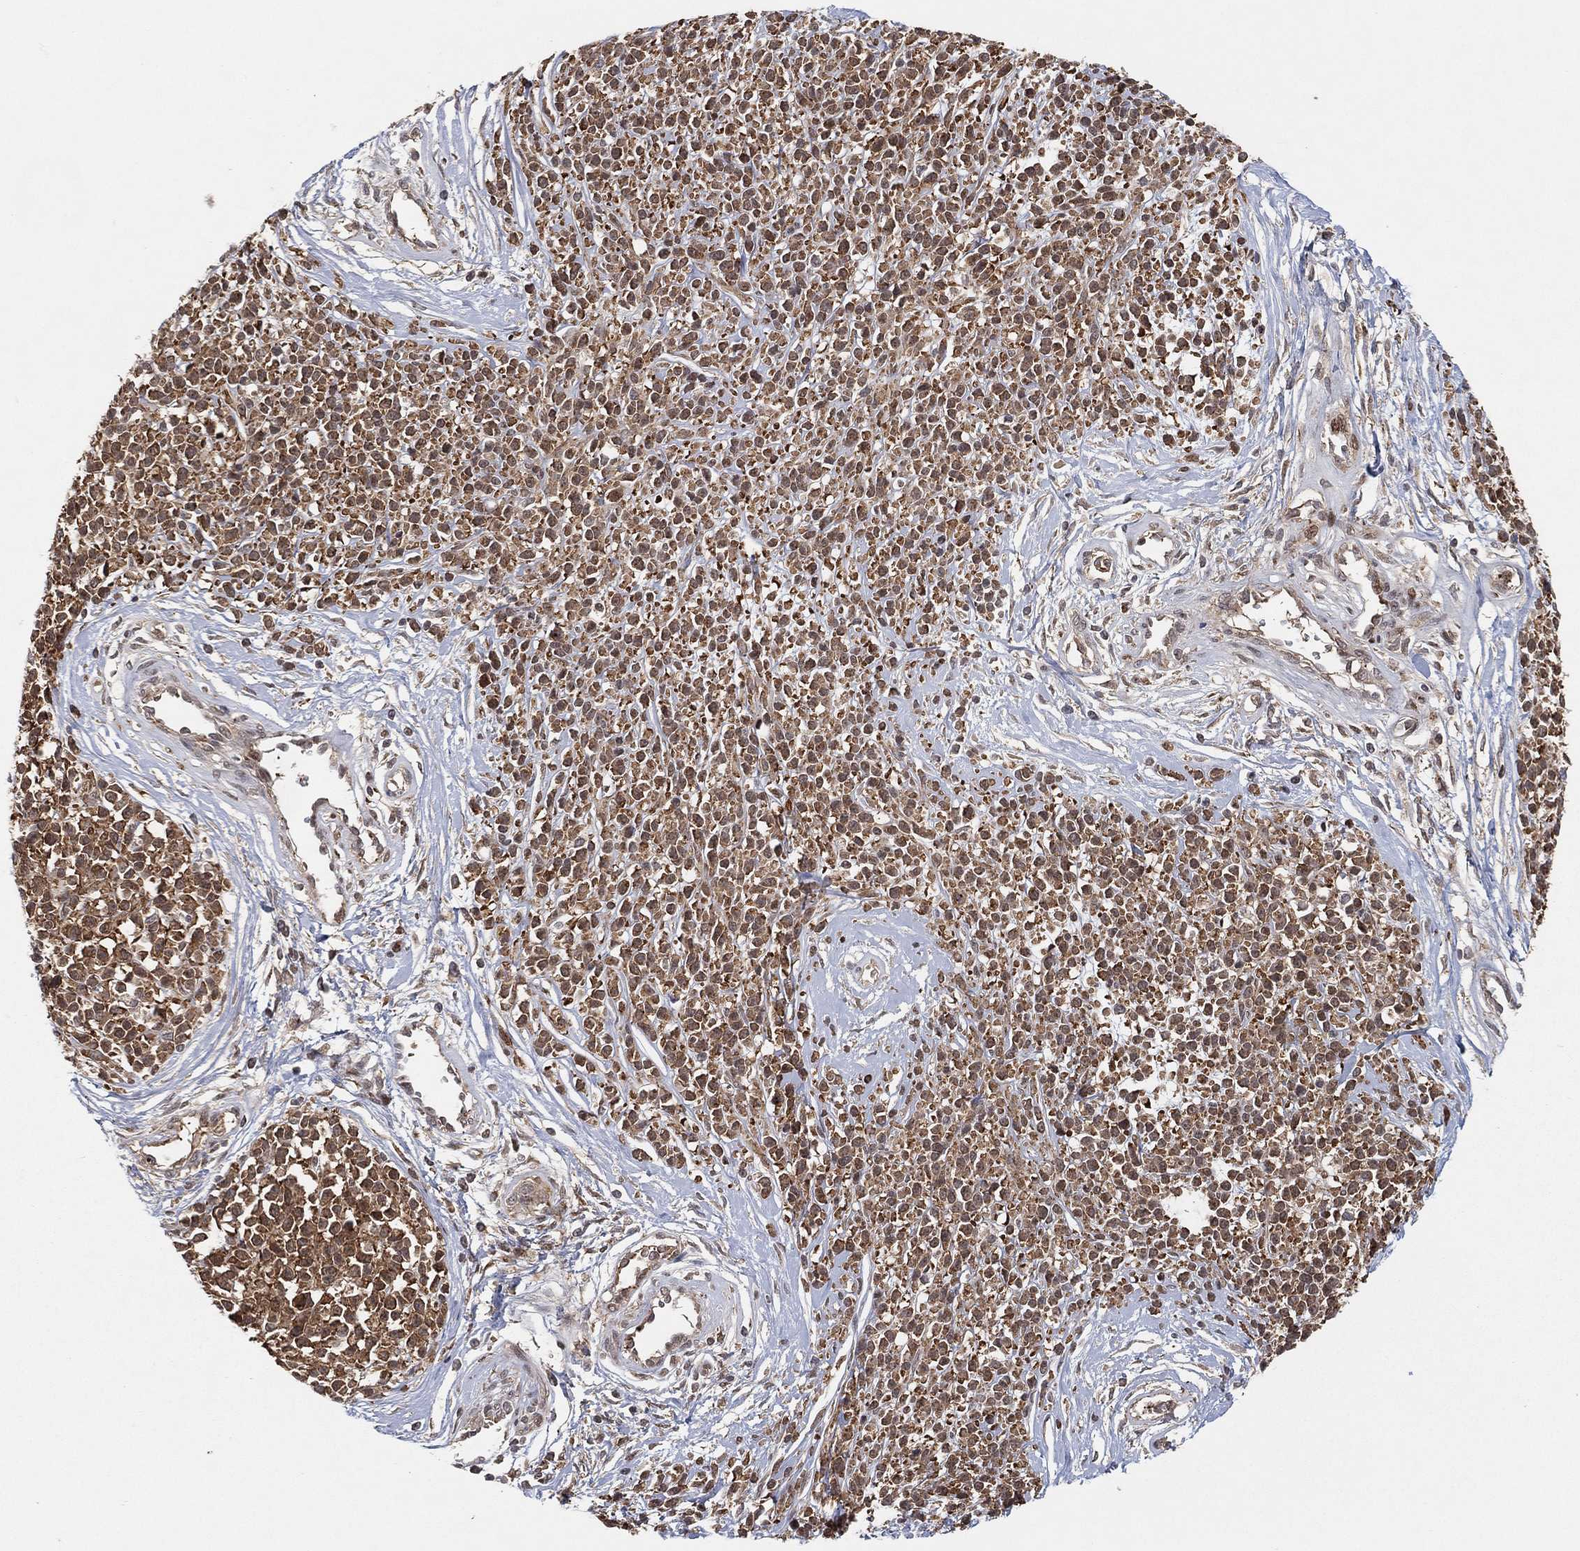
{"staining": {"intensity": "moderate", "quantity": ">75%", "location": "cytoplasmic/membranous"}, "tissue": "melanoma", "cell_type": "Tumor cells", "image_type": "cancer", "snomed": [{"axis": "morphology", "description": "Malignant melanoma, NOS"}, {"axis": "topography", "description": "Skin"}, {"axis": "topography", "description": "Skin of trunk"}], "caption": "The histopathology image displays a brown stain indicating the presence of a protein in the cytoplasmic/membranous of tumor cells in malignant melanoma. The staining was performed using DAB (3,3'-diaminobenzidine), with brown indicating positive protein expression. Nuclei are stained blue with hematoxylin.", "gene": "TMTC4", "patient": {"sex": "male", "age": 74}}